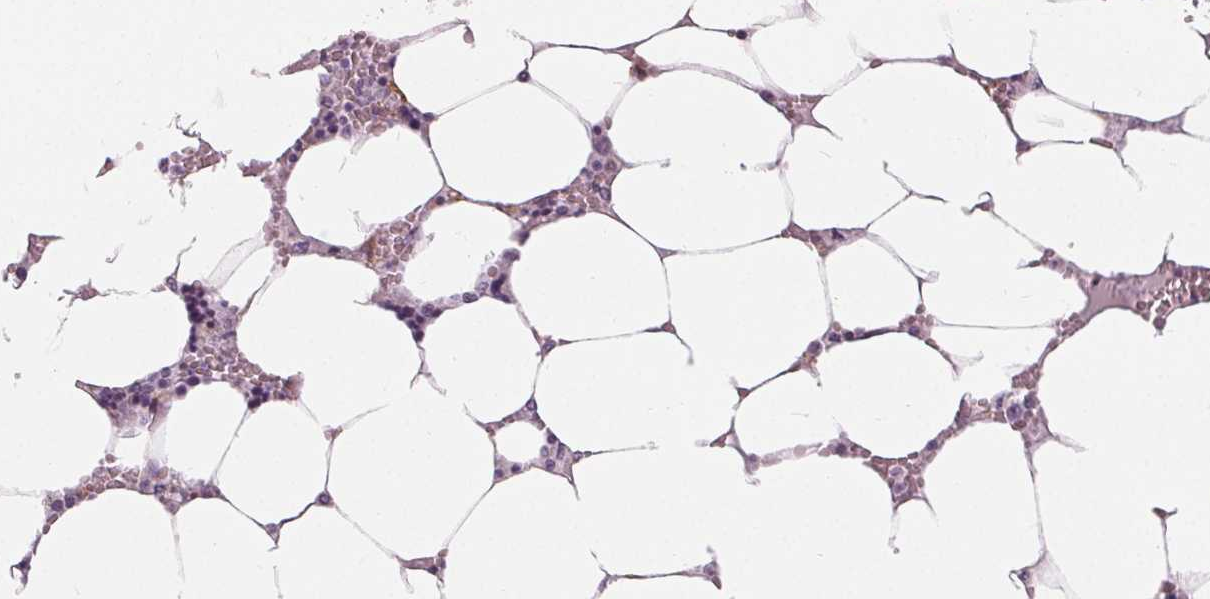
{"staining": {"intensity": "negative", "quantity": "none", "location": "none"}, "tissue": "bone marrow", "cell_type": "Hematopoietic cells", "image_type": "normal", "snomed": [{"axis": "morphology", "description": "Normal tissue, NOS"}, {"axis": "topography", "description": "Bone marrow"}], "caption": "Photomicrograph shows no significant protein expression in hematopoietic cells of normal bone marrow. (Stains: DAB (3,3'-diaminobenzidine) immunohistochemistry (IHC) with hematoxylin counter stain, Microscopy: brightfield microscopy at high magnification).", "gene": "HOPX", "patient": {"sex": "male", "age": 64}}